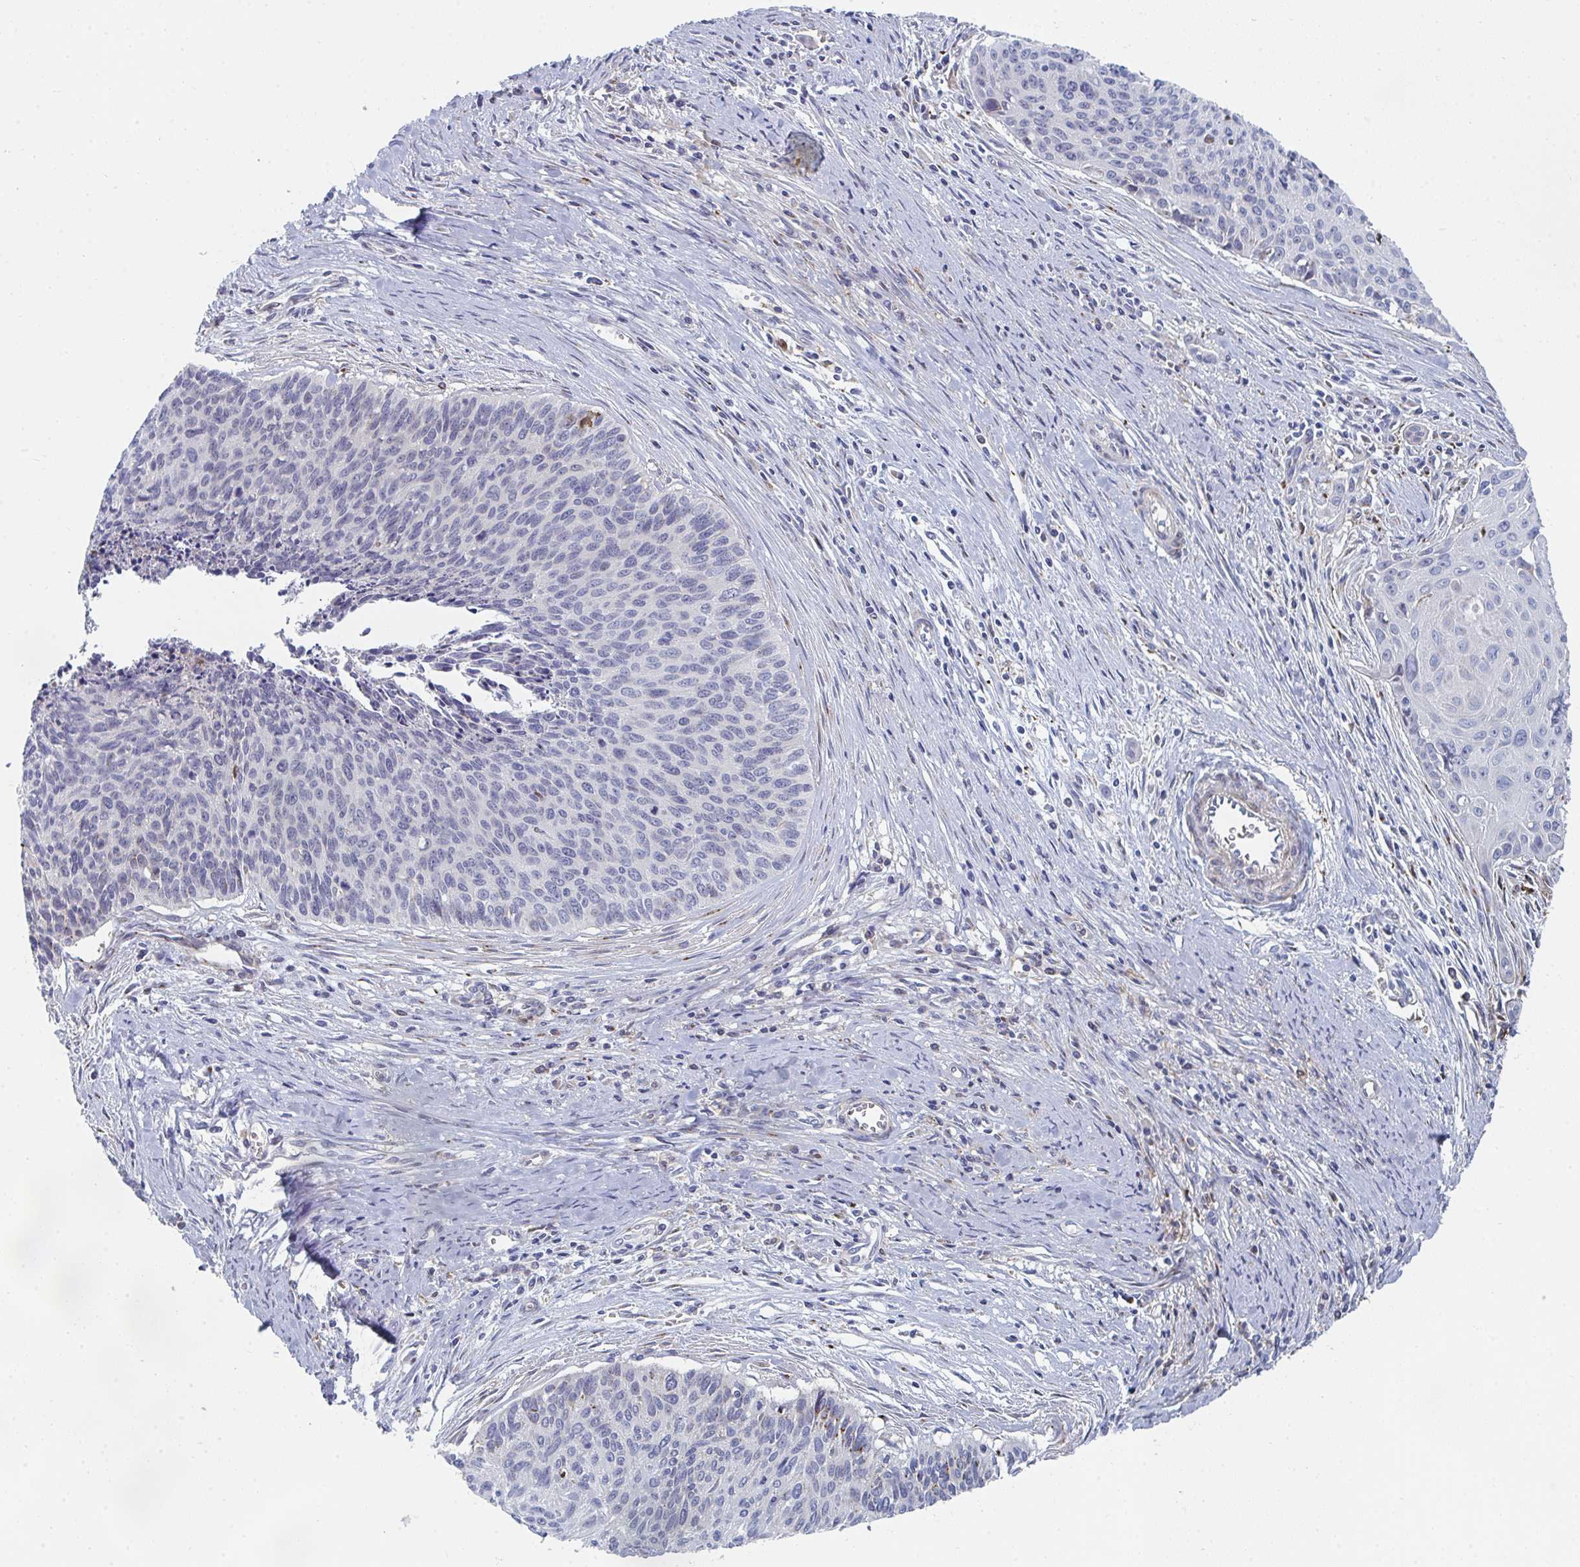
{"staining": {"intensity": "negative", "quantity": "none", "location": "none"}, "tissue": "cervical cancer", "cell_type": "Tumor cells", "image_type": "cancer", "snomed": [{"axis": "morphology", "description": "Squamous cell carcinoma, NOS"}, {"axis": "topography", "description": "Cervix"}], "caption": "Cervical cancer stained for a protein using immunohistochemistry reveals no positivity tumor cells.", "gene": "PSMG1", "patient": {"sex": "female", "age": 55}}